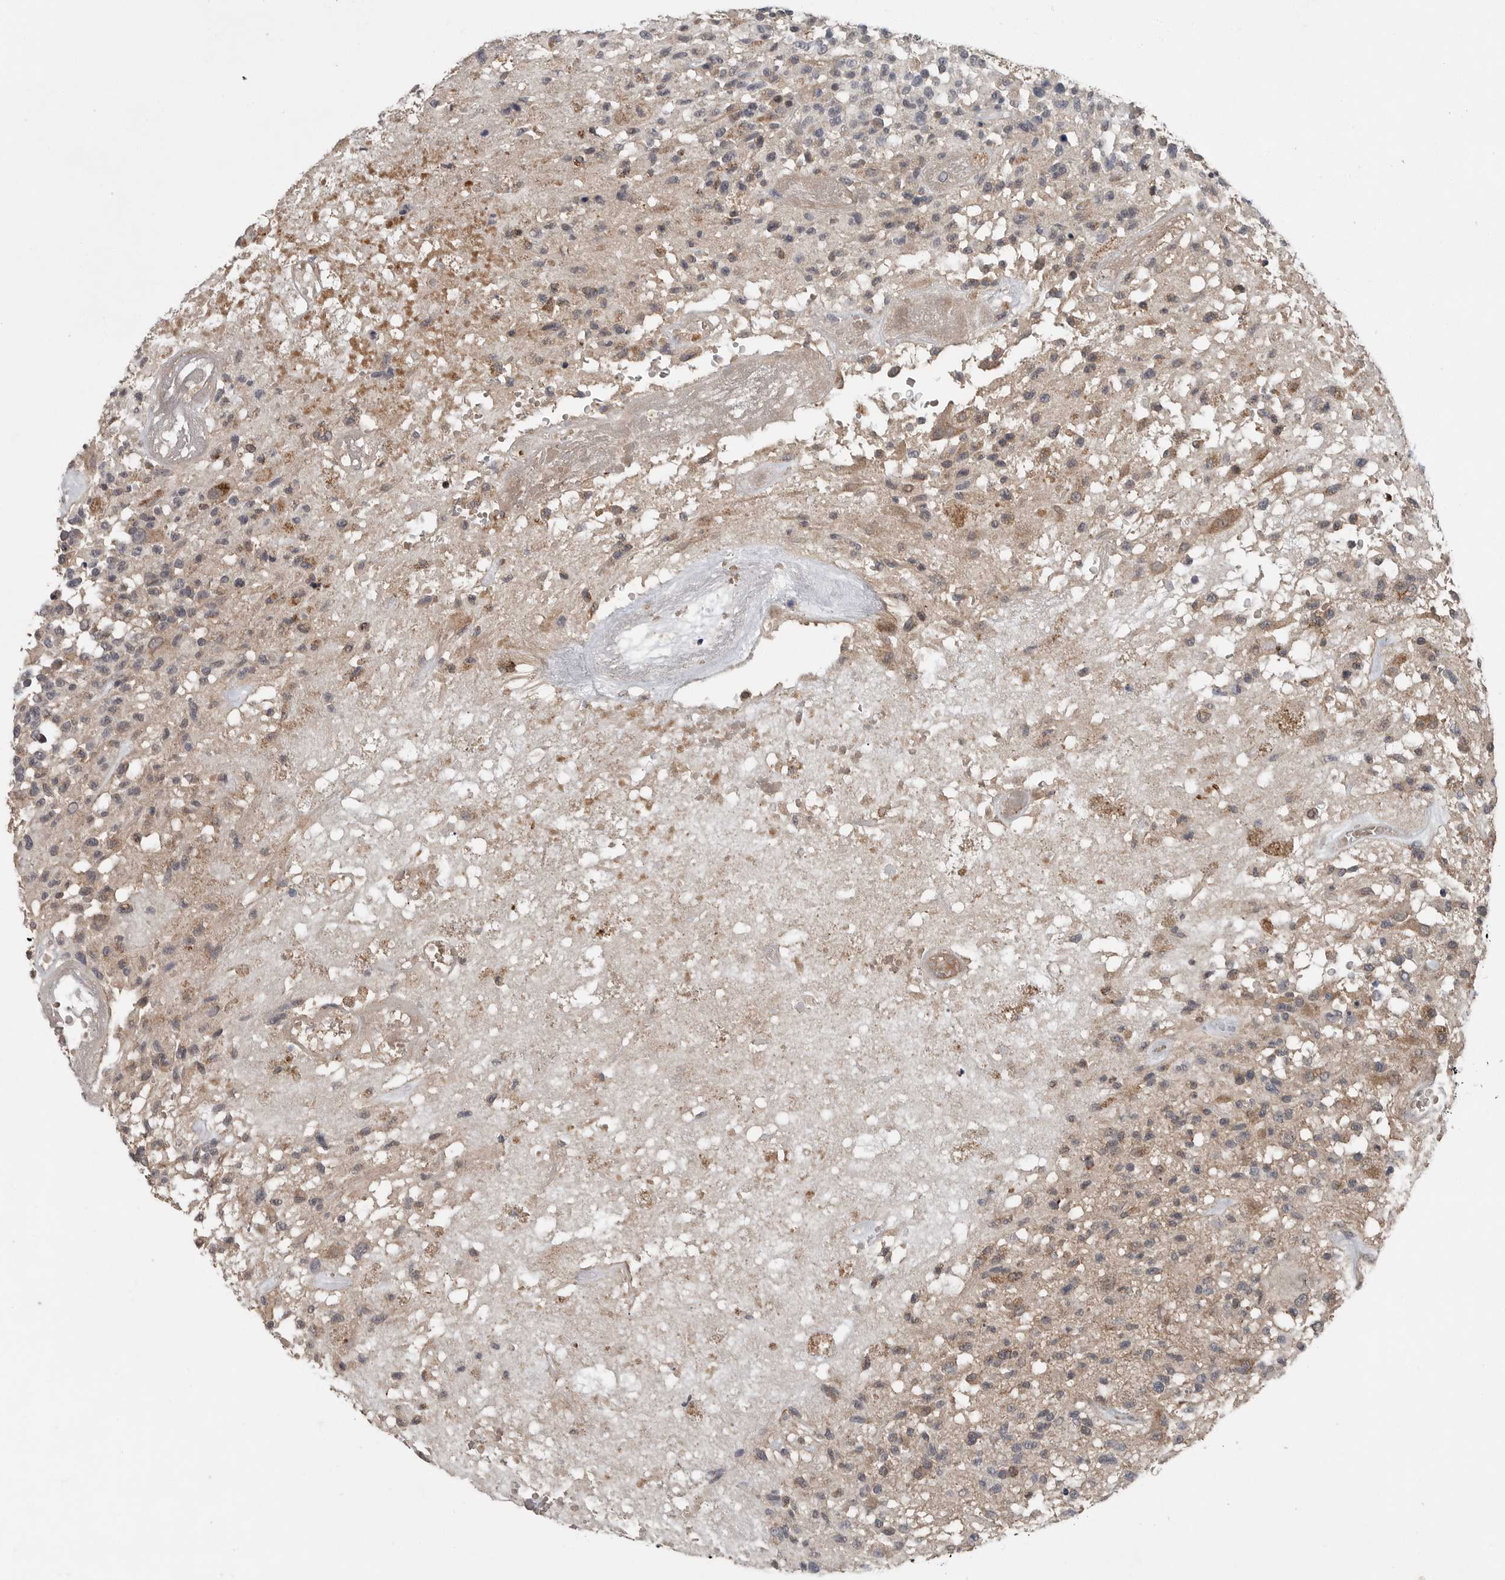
{"staining": {"intensity": "weak", "quantity": ">75%", "location": "cytoplasmic/membranous"}, "tissue": "glioma", "cell_type": "Tumor cells", "image_type": "cancer", "snomed": [{"axis": "morphology", "description": "Glioma, malignant, High grade"}, {"axis": "morphology", "description": "Glioblastoma, NOS"}, {"axis": "topography", "description": "Brain"}], "caption": "Immunohistochemical staining of glioma exhibits weak cytoplasmic/membranous protein expression in about >75% of tumor cells. Nuclei are stained in blue.", "gene": "SCP2", "patient": {"sex": "male", "age": 60}}